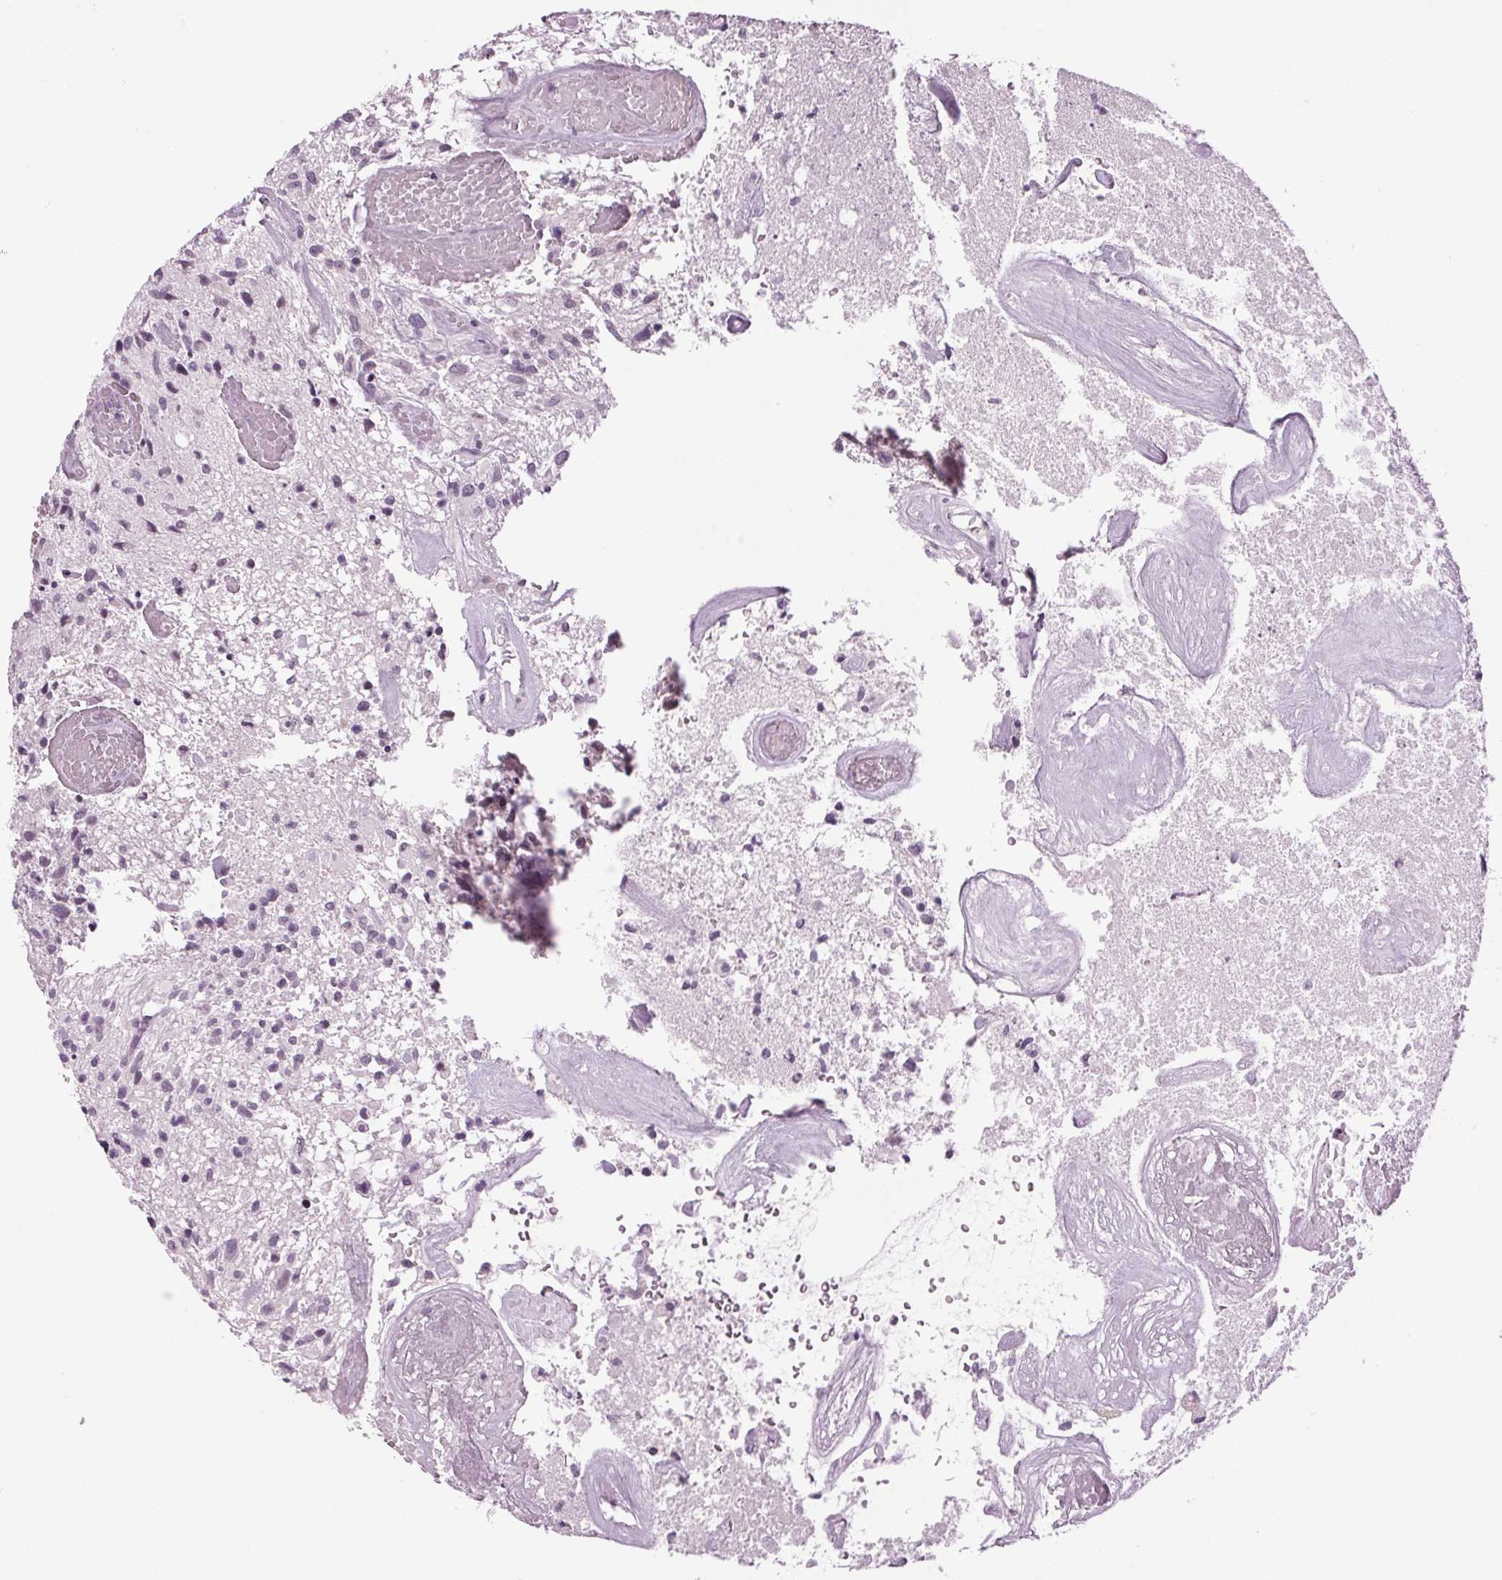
{"staining": {"intensity": "negative", "quantity": "none", "location": "none"}, "tissue": "glioma", "cell_type": "Tumor cells", "image_type": "cancer", "snomed": [{"axis": "morphology", "description": "Glioma, malignant, High grade"}, {"axis": "topography", "description": "Brain"}], "caption": "Tumor cells are negative for brown protein staining in malignant glioma (high-grade).", "gene": "DNAH12", "patient": {"sex": "male", "age": 75}}